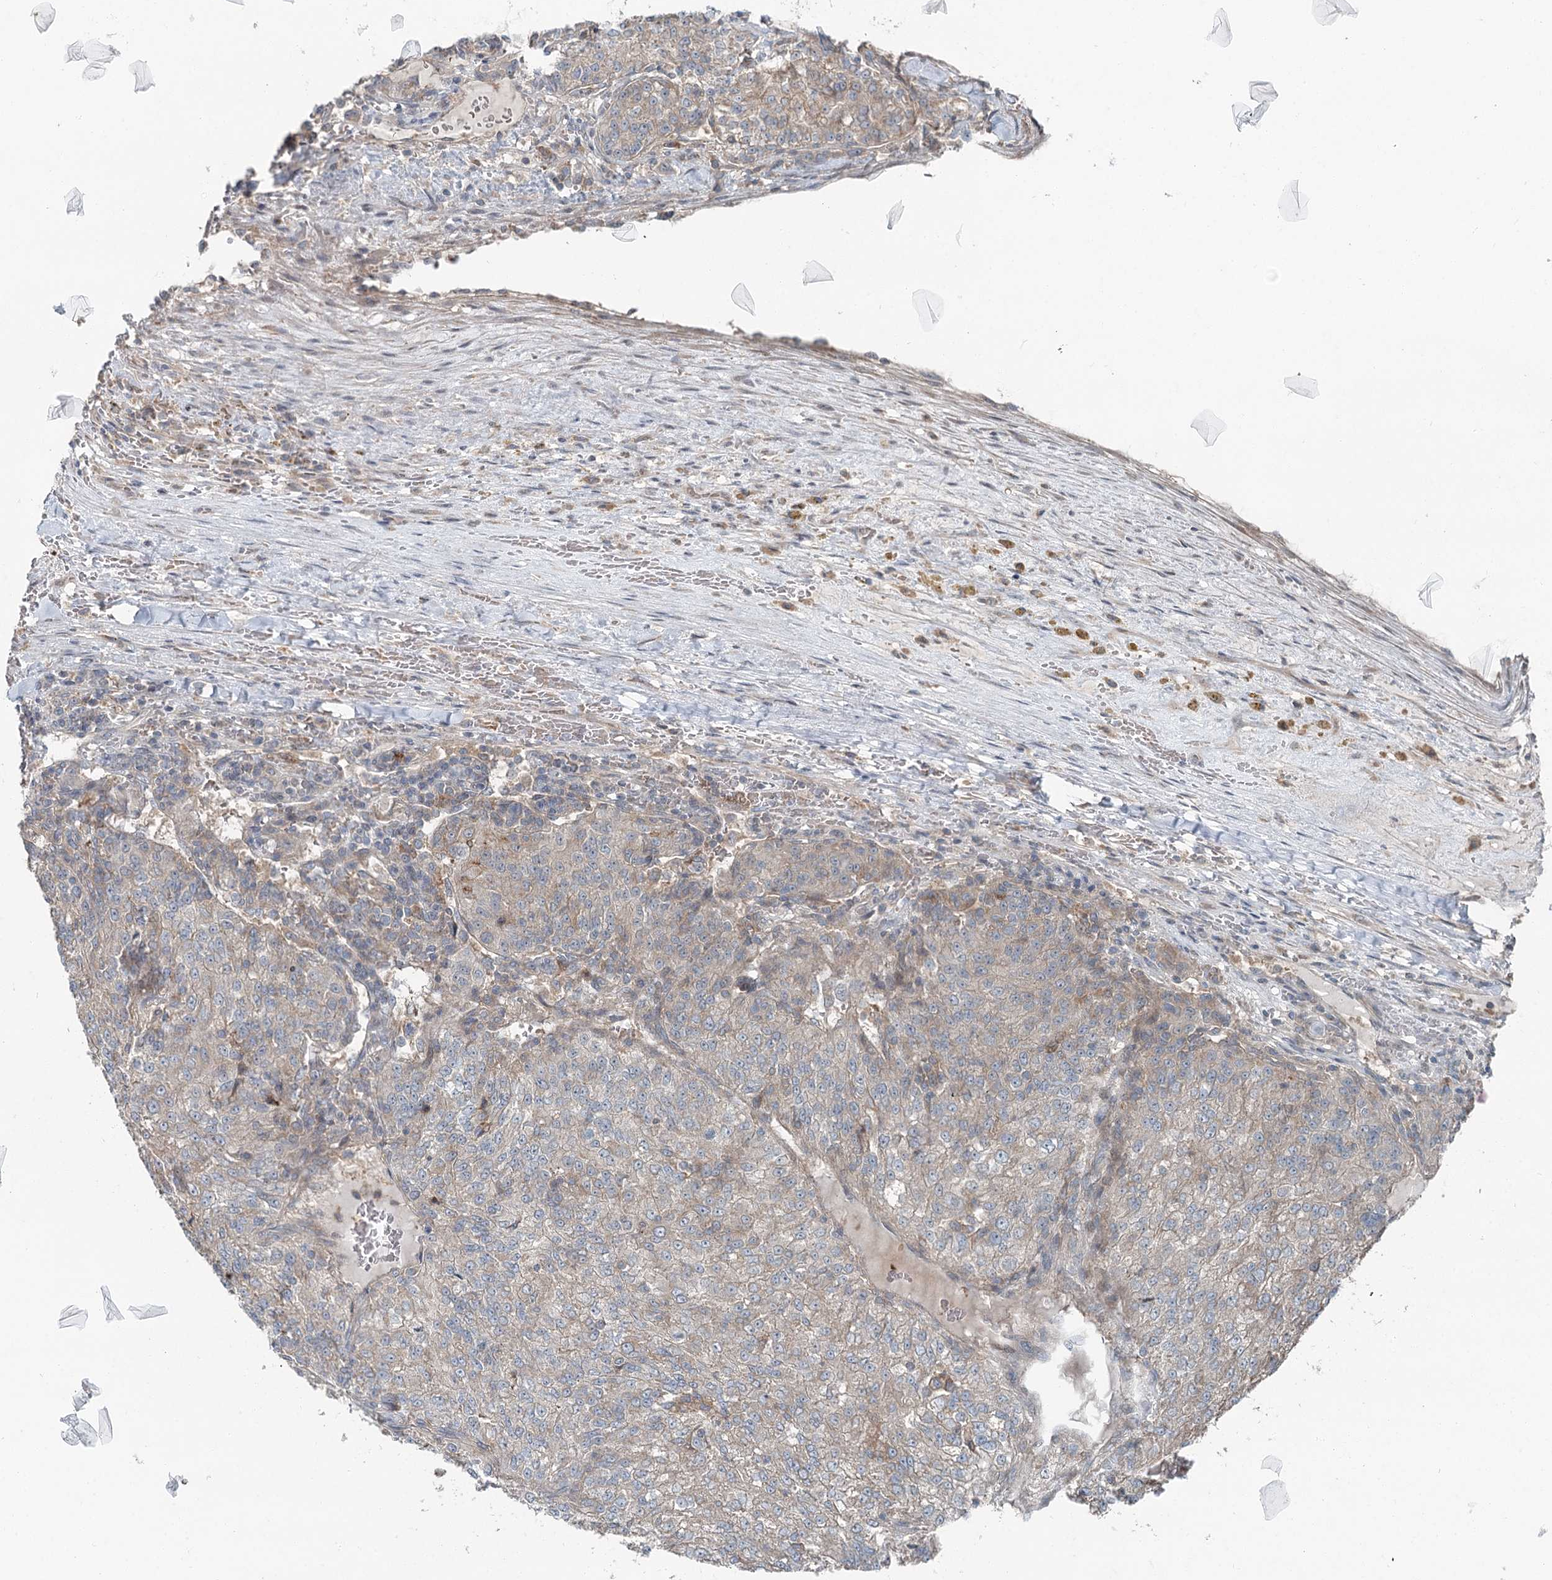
{"staining": {"intensity": "weak", "quantity": "25%-75%", "location": "cytoplasmic/membranous"}, "tissue": "renal cancer", "cell_type": "Tumor cells", "image_type": "cancer", "snomed": [{"axis": "morphology", "description": "Adenocarcinoma, NOS"}, {"axis": "topography", "description": "Kidney"}], "caption": "A low amount of weak cytoplasmic/membranous expression is identified in approximately 25%-75% of tumor cells in renal cancer tissue.", "gene": "SKIC3", "patient": {"sex": "female", "age": 63}}